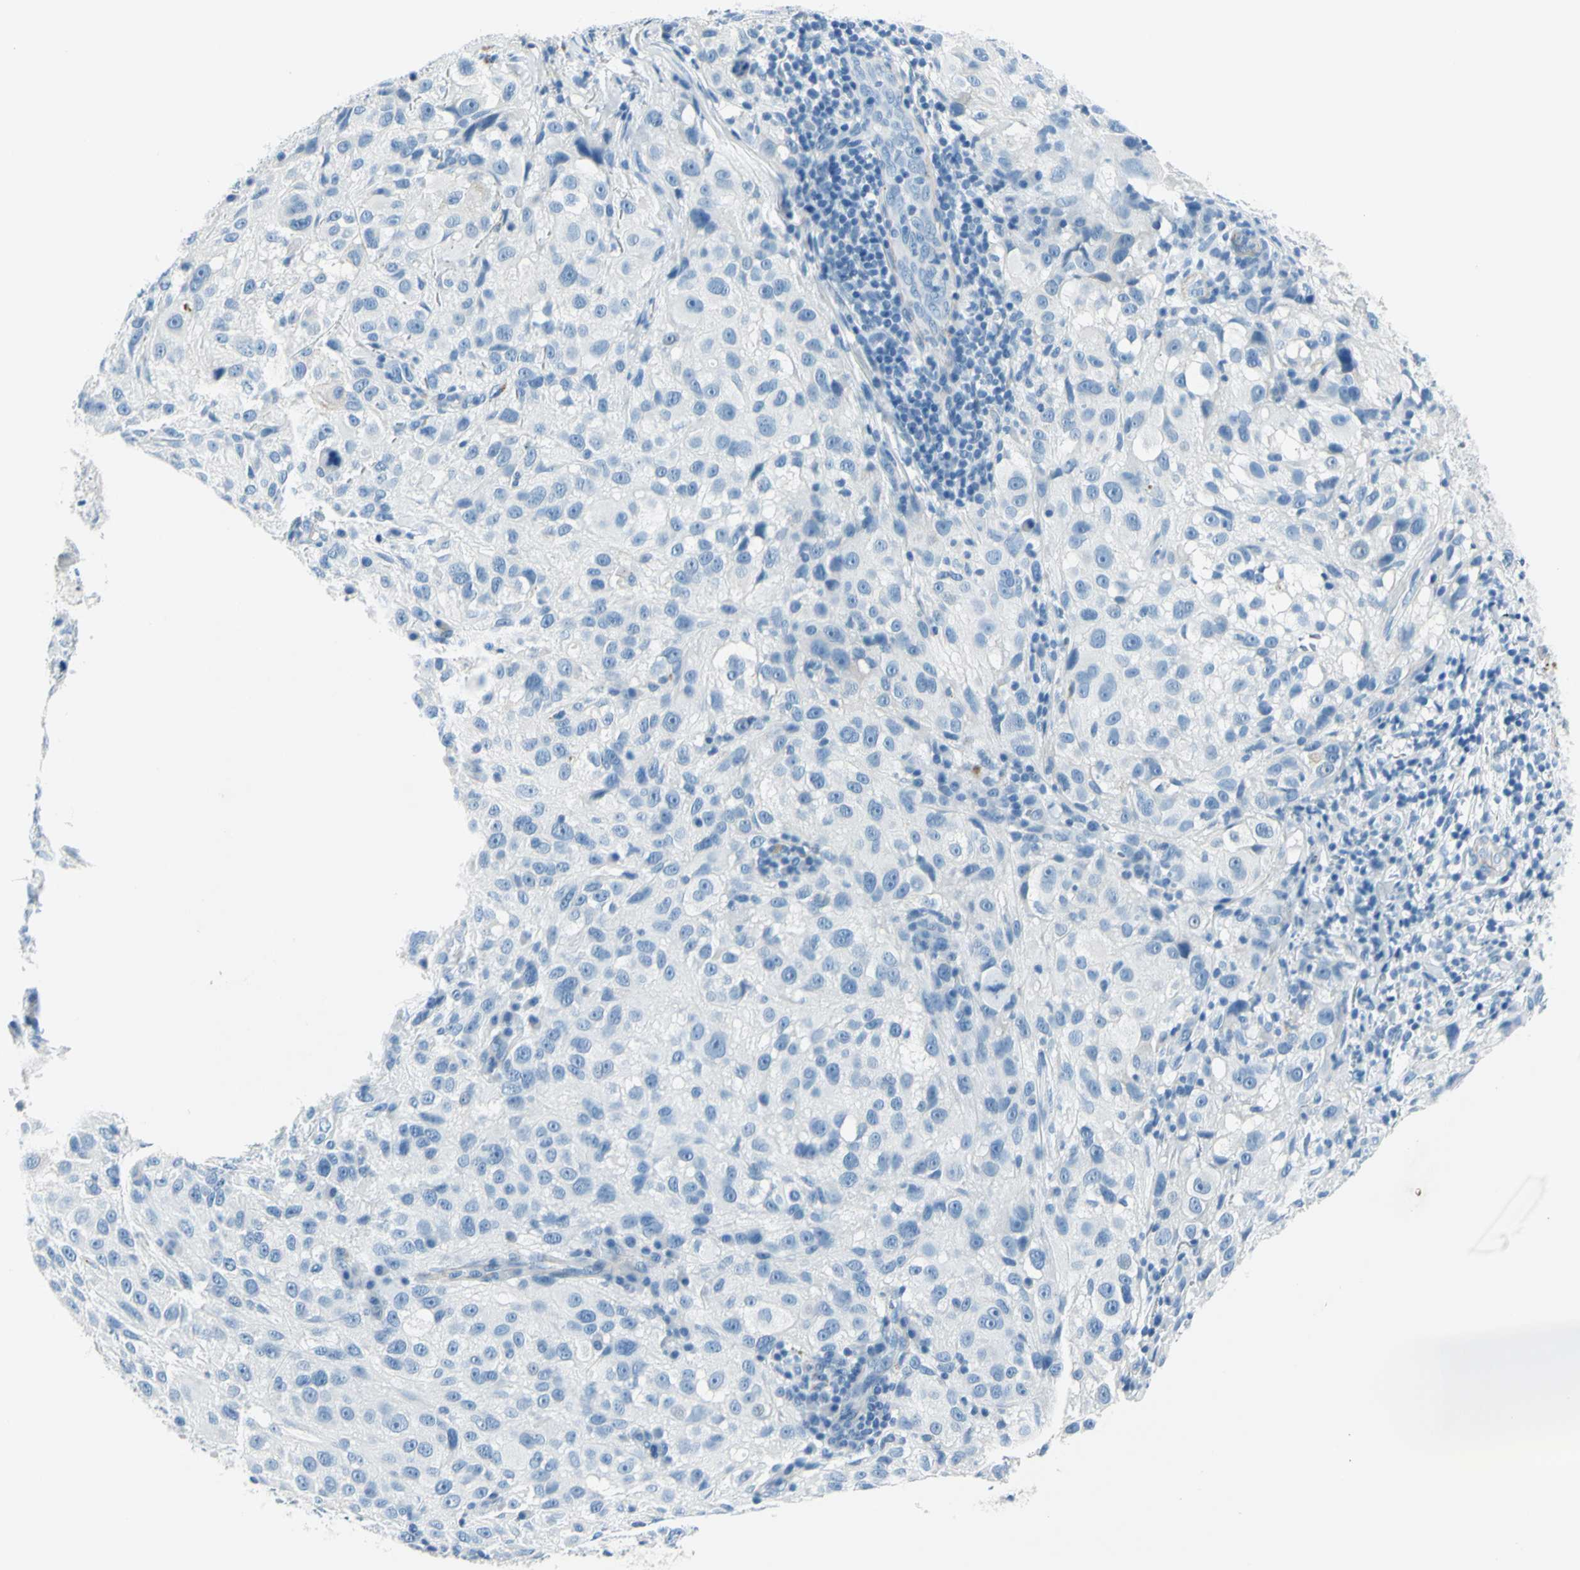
{"staining": {"intensity": "negative", "quantity": "none", "location": "none"}, "tissue": "melanoma", "cell_type": "Tumor cells", "image_type": "cancer", "snomed": [{"axis": "morphology", "description": "Necrosis, NOS"}, {"axis": "morphology", "description": "Malignant melanoma, NOS"}, {"axis": "topography", "description": "Skin"}], "caption": "This is an IHC photomicrograph of melanoma. There is no expression in tumor cells.", "gene": "CDH15", "patient": {"sex": "female", "age": 87}}